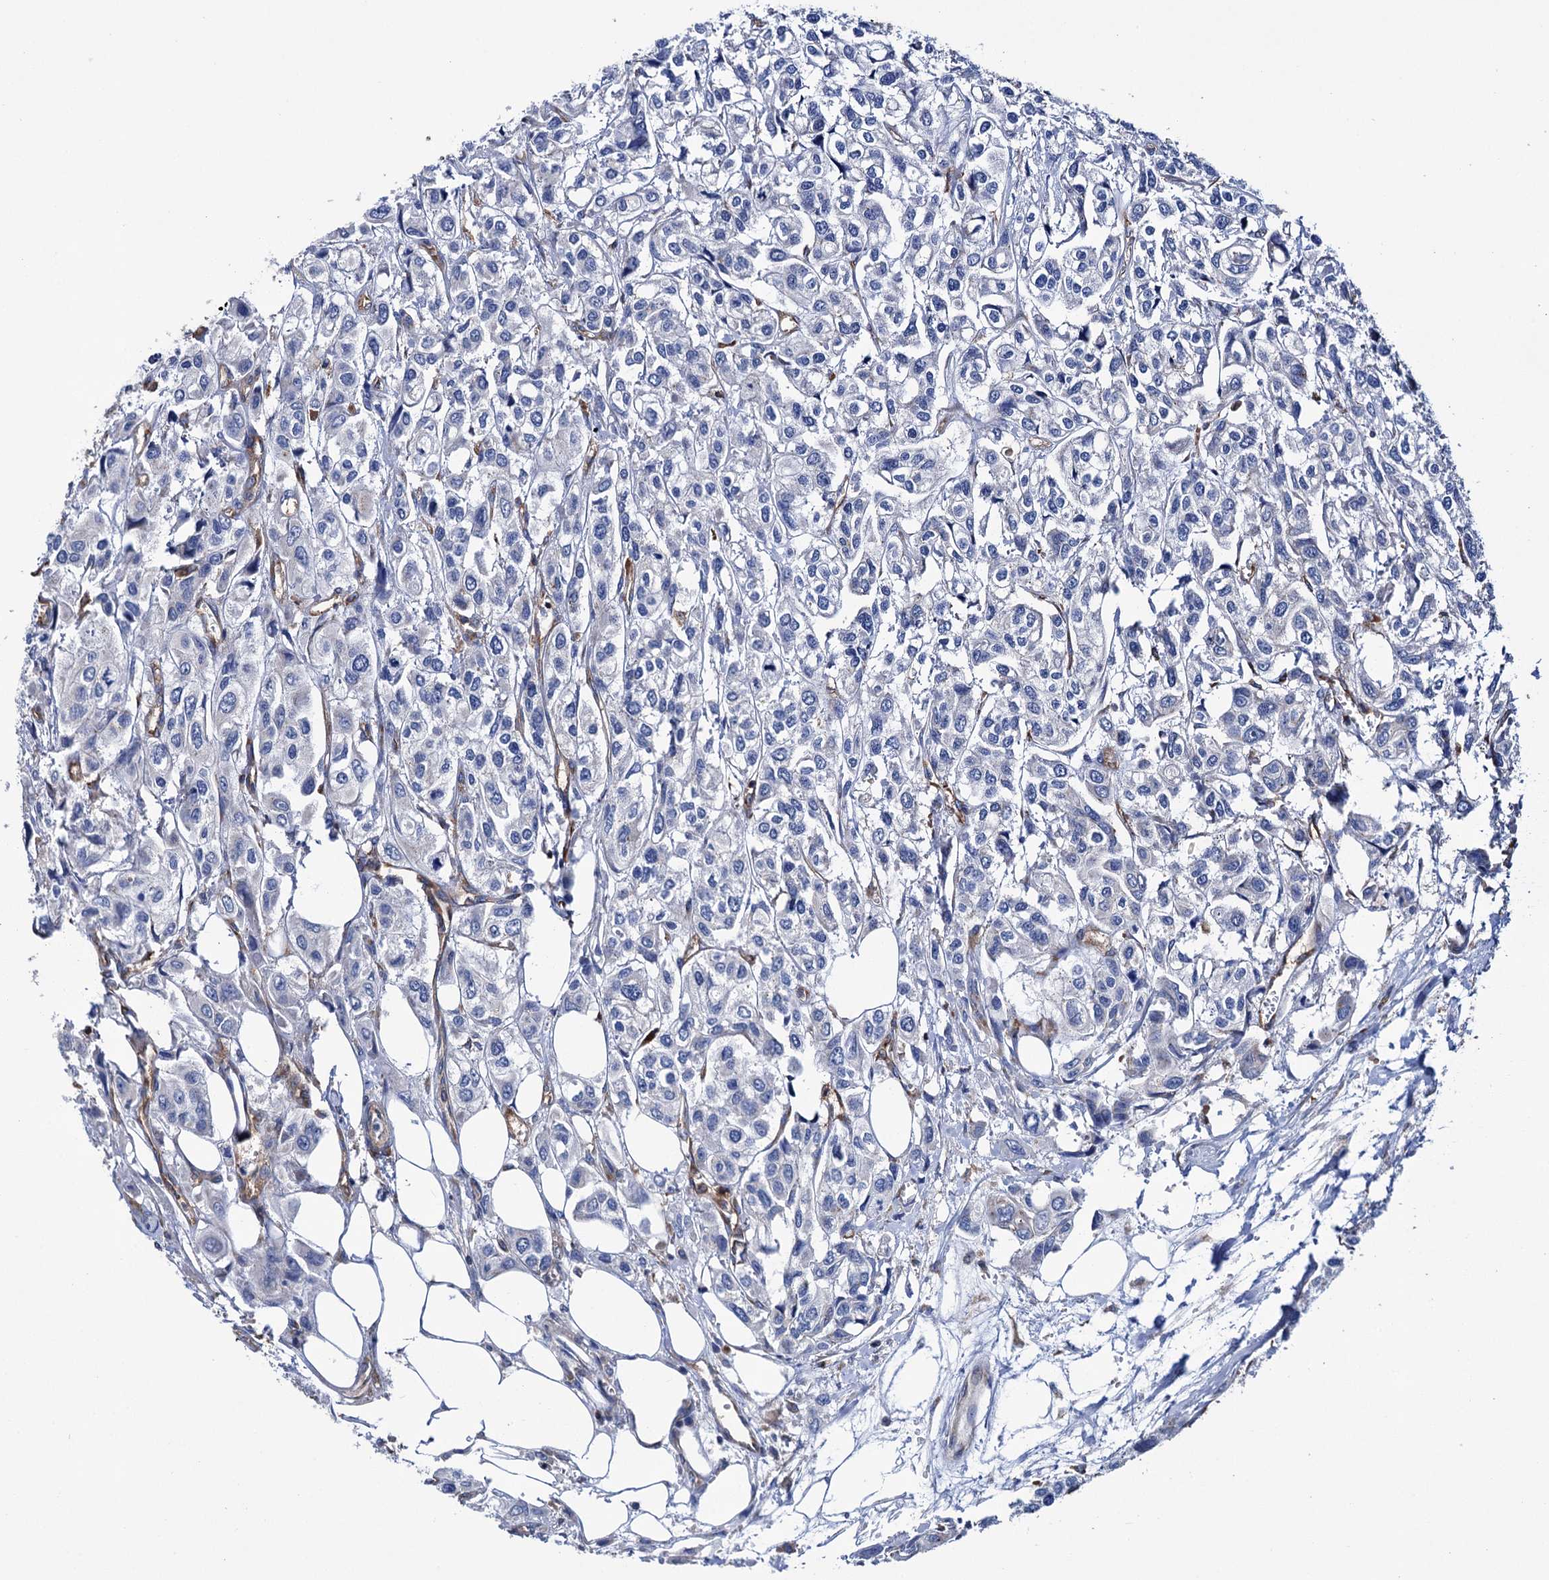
{"staining": {"intensity": "negative", "quantity": "none", "location": "none"}, "tissue": "urothelial cancer", "cell_type": "Tumor cells", "image_type": "cancer", "snomed": [{"axis": "morphology", "description": "Urothelial carcinoma, High grade"}, {"axis": "topography", "description": "Urinary bladder"}], "caption": "A high-resolution micrograph shows immunohistochemistry staining of high-grade urothelial carcinoma, which shows no significant expression in tumor cells. (DAB (3,3'-diaminobenzidine) IHC visualized using brightfield microscopy, high magnification).", "gene": "SCPEP1", "patient": {"sex": "male", "age": 67}}